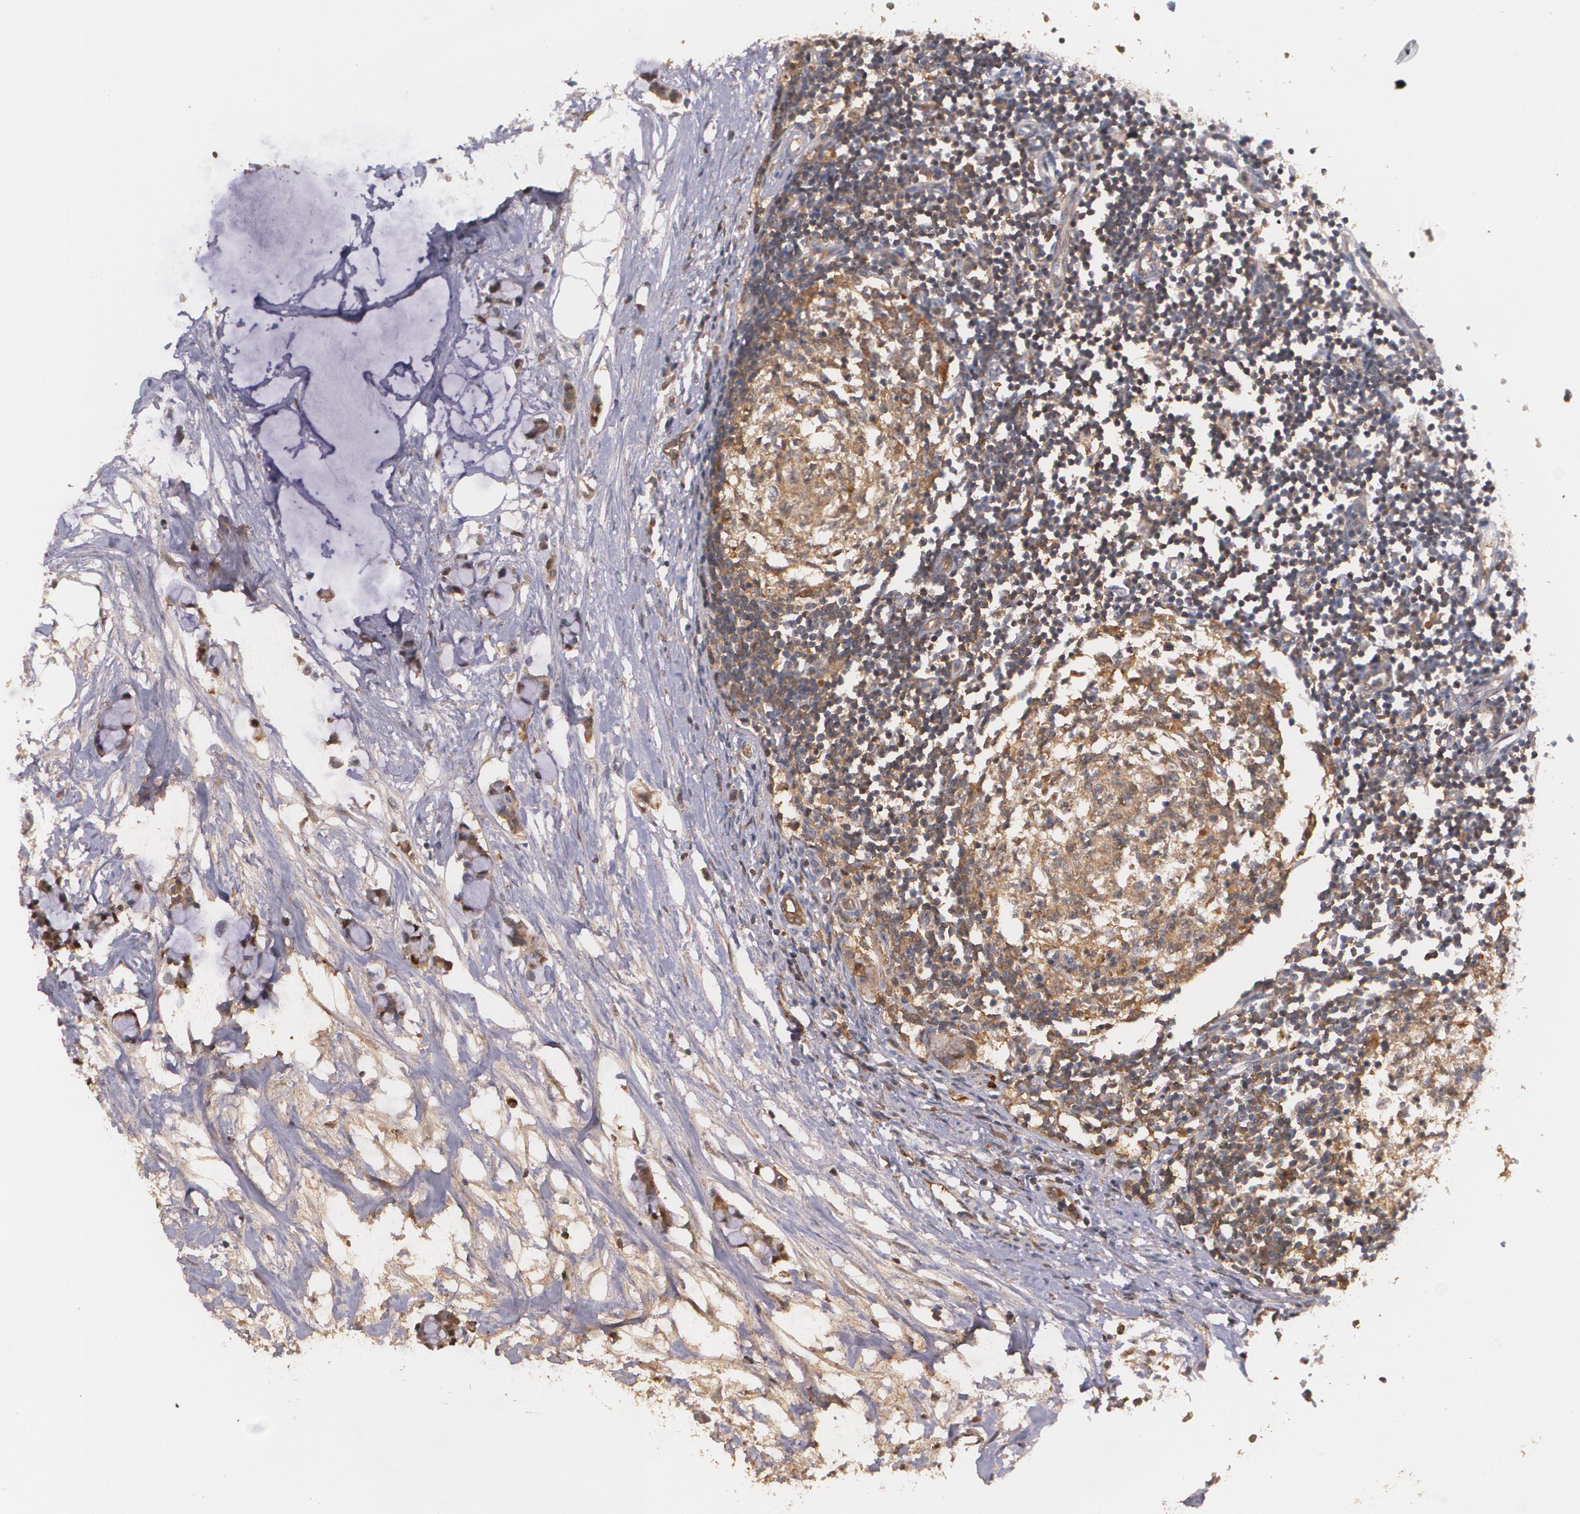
{"staining": {"intensity": "moderate", "quantity": ">75%", "location": "cytoplasmic/membranous"}, "tissue": "colorectal cancer", "cell_type": "Tumor cells", "image_type": "cancer", "snomed": [{"axis": "morphology", "description": "Normal tissue, NOS"}, {"axis": "morphology", "description": "Adenocarcinoma, NOS"}, {"axis": "topography", "description": "Colon"}, {"axis": "topography", "description": "Peripheral nerve tissue"}], "caption": "This is a micrograph of immunohistochemistry staining of colorectal cancer (adenocarcinoma), which shows moderate expression in the cytoplasmic/membranous of tumor cells.", "gene": "PTS", "patient": {"sex": "male", "age": 14}}